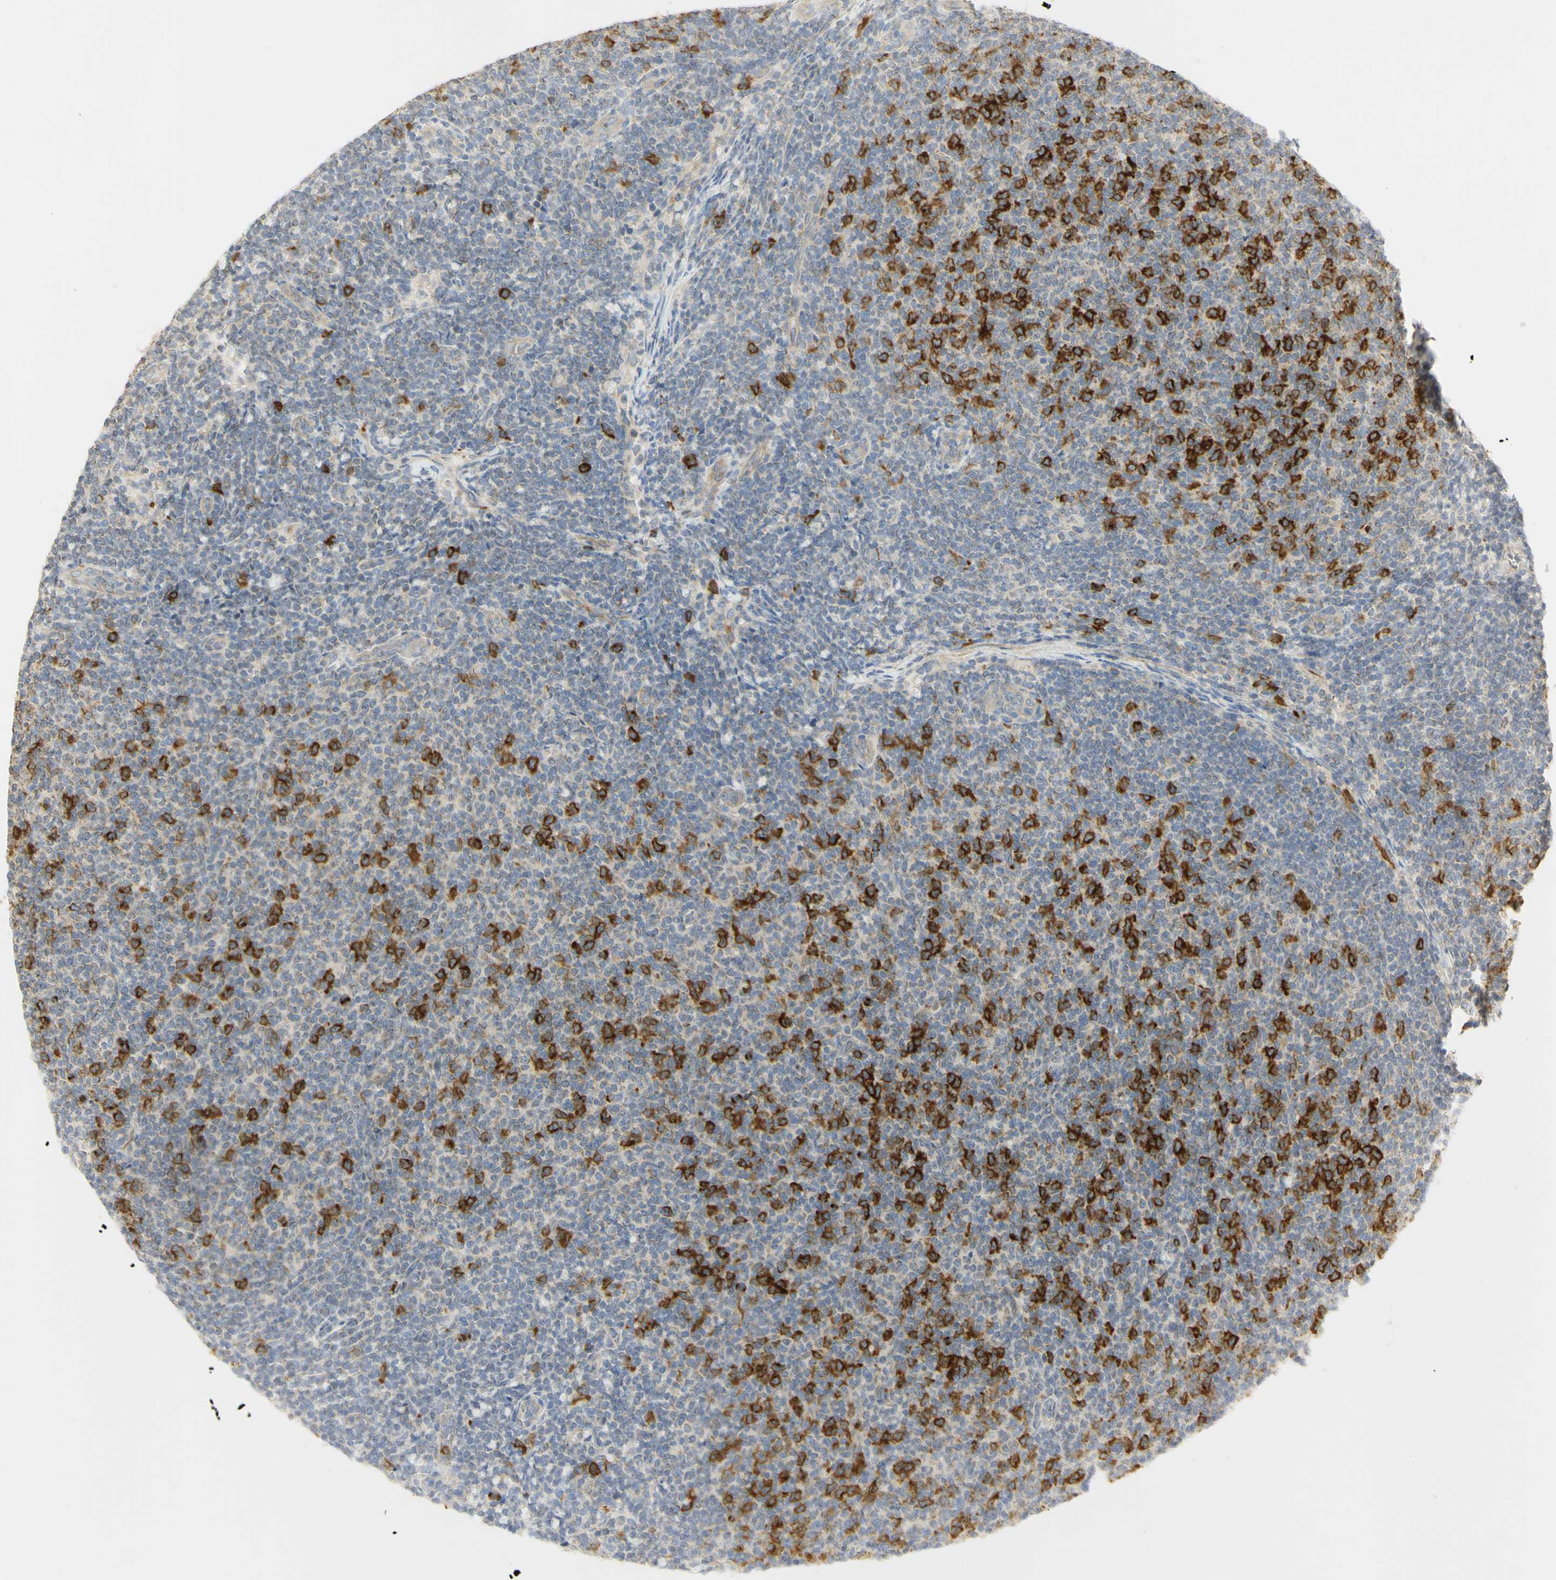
{"staining": {"intensity": "negative", "quantity": "none", "location": "none"}, "tissue": "lymphoma", "cell_type": "Tumor cells", "image_type": "cancer", "snomed": [{"axis": "morphology", "description": "Malignant lymphoma, non-Hodgkin's type, Low grade"}, {"axis": "topography", "description": "Lymph node"}], "caption": "Malignant lymphoma, non-Hodgkin's type (low-grade) was stained to show a protein in brown. There is no significant expression in tumor cells. Nuclei are stained in blue.", "gene": "KIF11", "patient": {"sex": "male", "age": 66}}